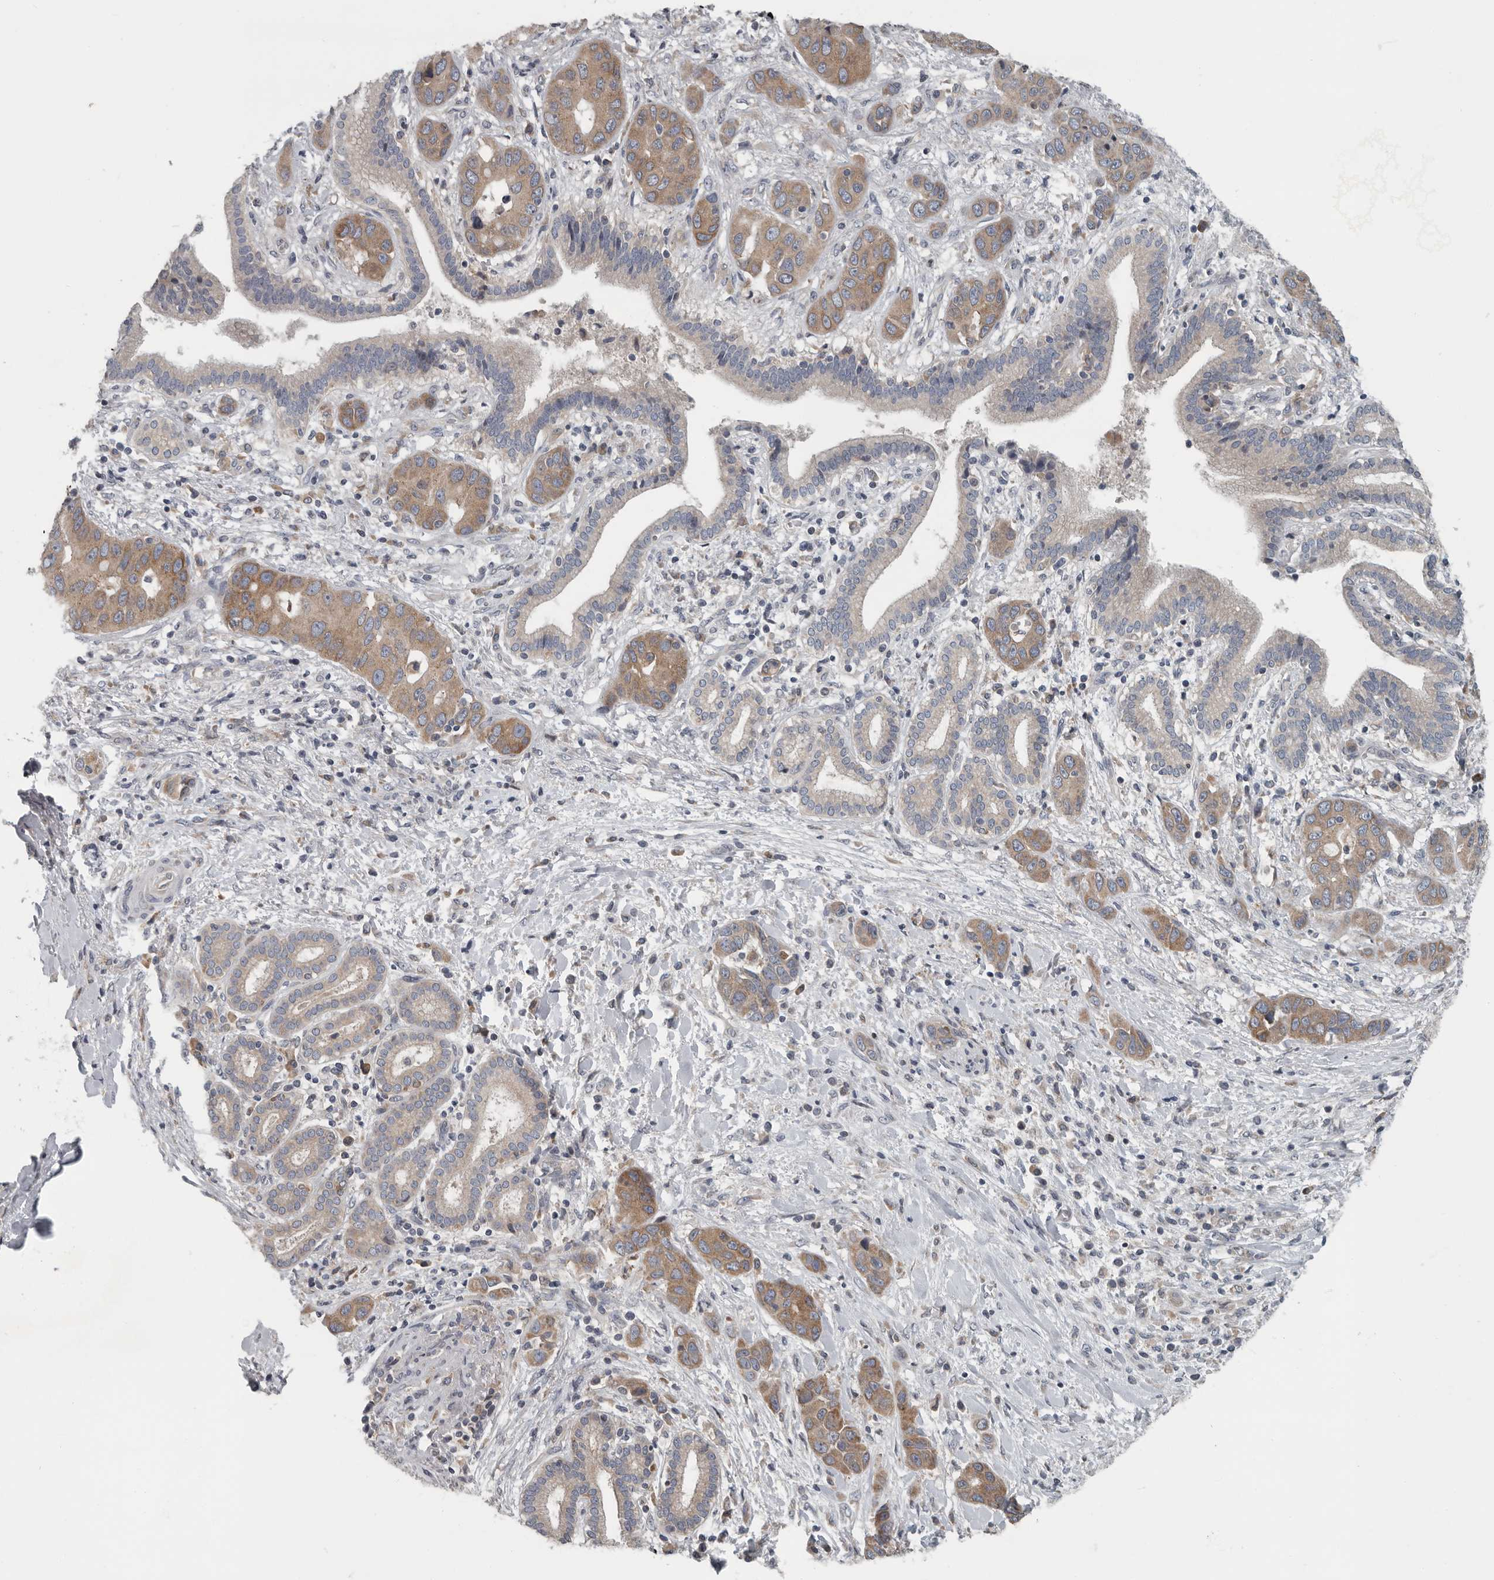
{"staining": {"intensity": "moderate", "quantity": ">75%", "location": "cytoplasmic/membranous"}, "tissue": "liver cancer", "cell_type": "Tumor cells", "image_type": "cancer", "snomed": [{"axis": "morphology", "description": "Cholangiocarcinoma"}, {"axis": "topography", "description": "Liver"}], "caption": "Human cholangiocarcinoma (liver) stained with a protein marker displays moderate staining in tumor cells.", "gene": "TMEM199", "patient": {"sex": "female", "age": 52}}